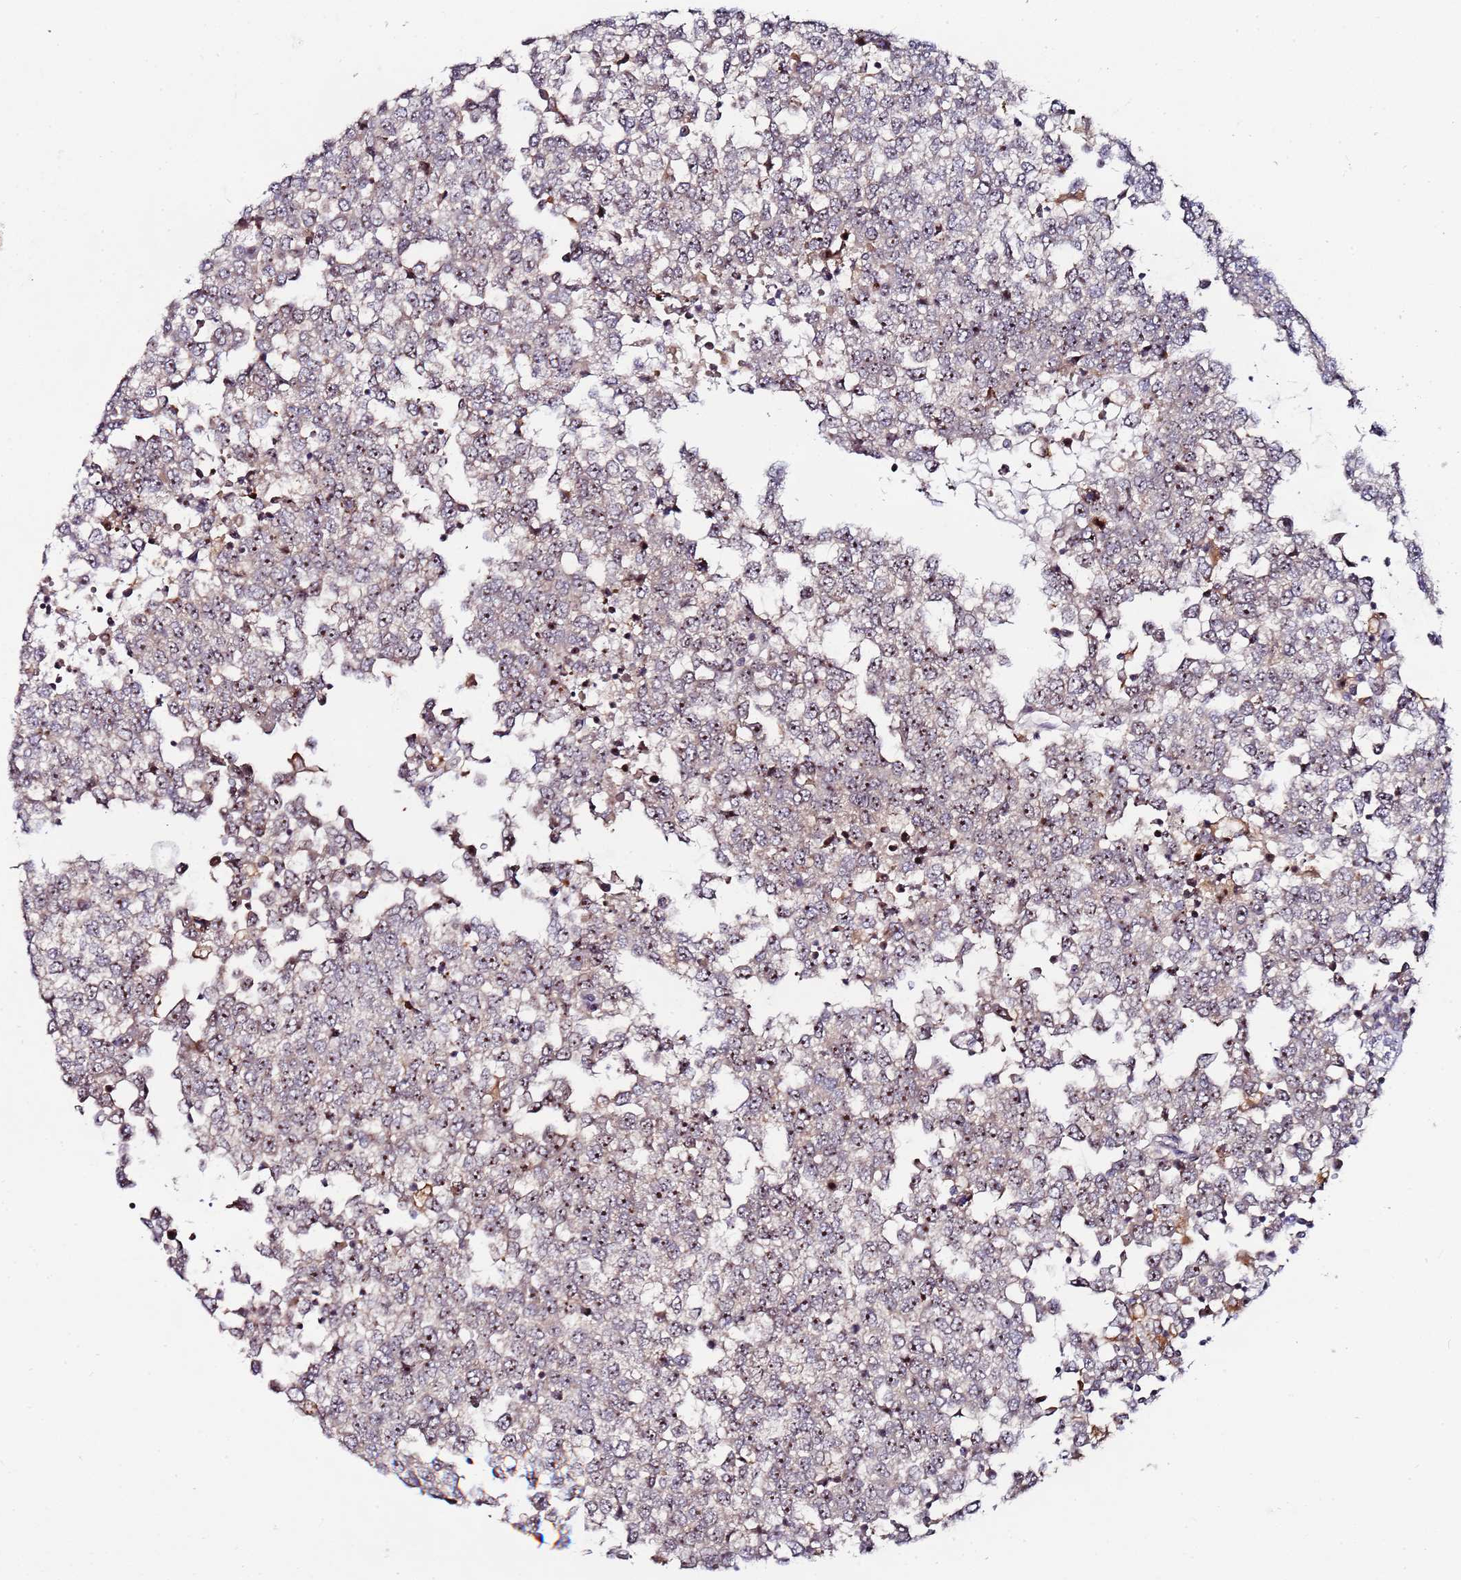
{"staining": {"intensity": "strong", "quantity": "25%-75%", "location": "nuclear"}, "tissue": "testis cancer", "cell_type": "Tumor cells", "image_type": "cancer", "snomed": [{"axis": "morphology", "description": "Seminoma, NOS"}, {"axis": "topography", "description": "Testis"}], "caption": "A high amount of strong nuclear staining is identified in about 25%-75% of tumor cells in testis cancer (seminoma) tissue.", "gene": "KRI1", "patient": {"sex": "male", "age": 65}}